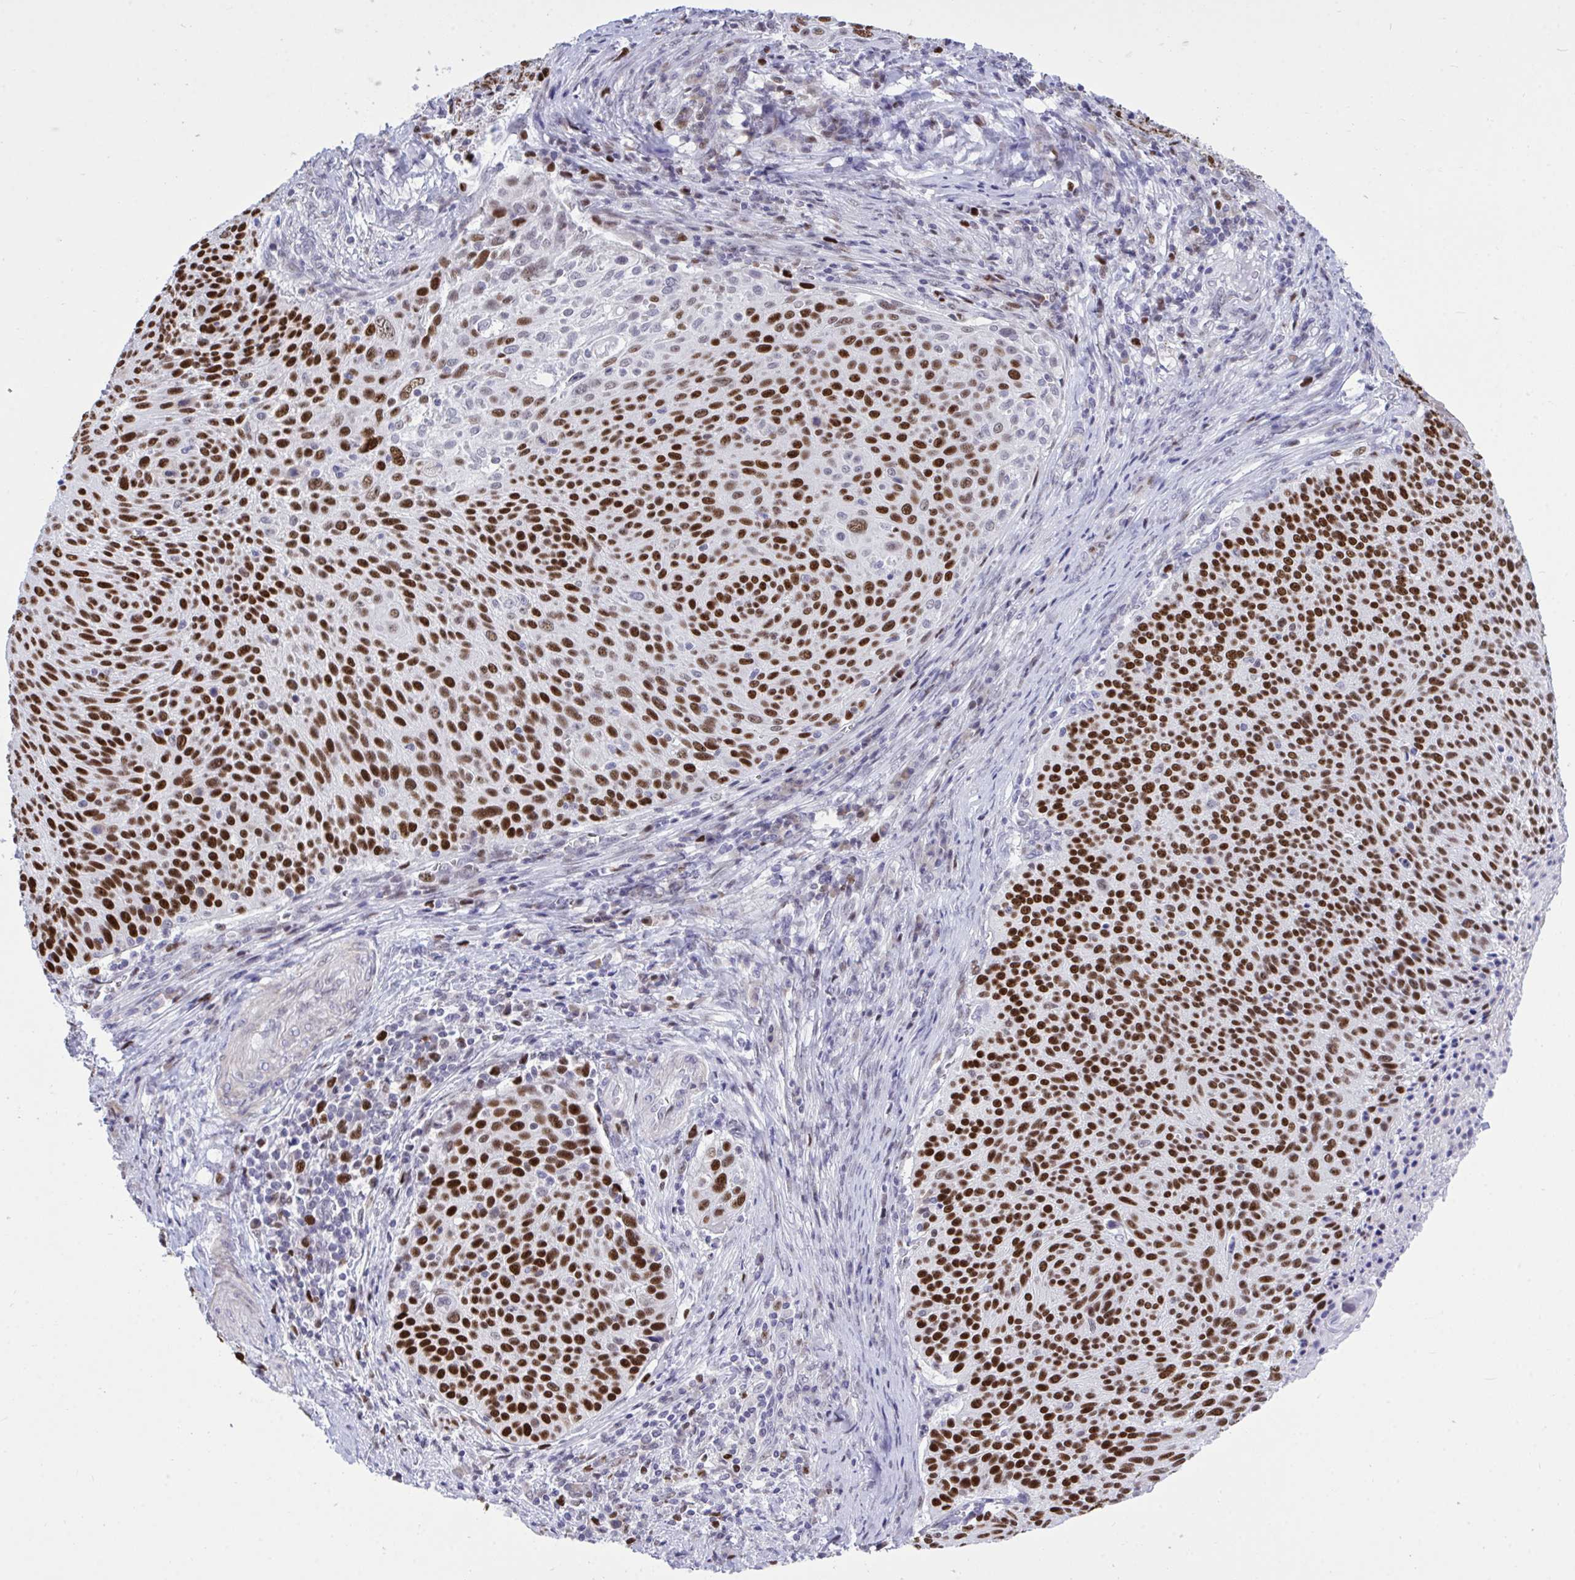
{"staining": {"intensity": "strong", "quantity": ">75%", "location": "nuclear"}, "tissue": "cervical cancer", "cell_type": "Tumor cells", "image_type": "cancer", "snomed": [{"axis": "morphology", "description": "Squamous cell carcinoma, NOS"}, {"axis": "topography", "description": "Cervix"}], "caption": "Protein analysis of cervical squamous cell carcinoma tissue demonstrates strong nuclear expression in approximately >75% of tumor cells.", "gene": "C1QL2", "patient": {"sex": "female", "age": 31}}